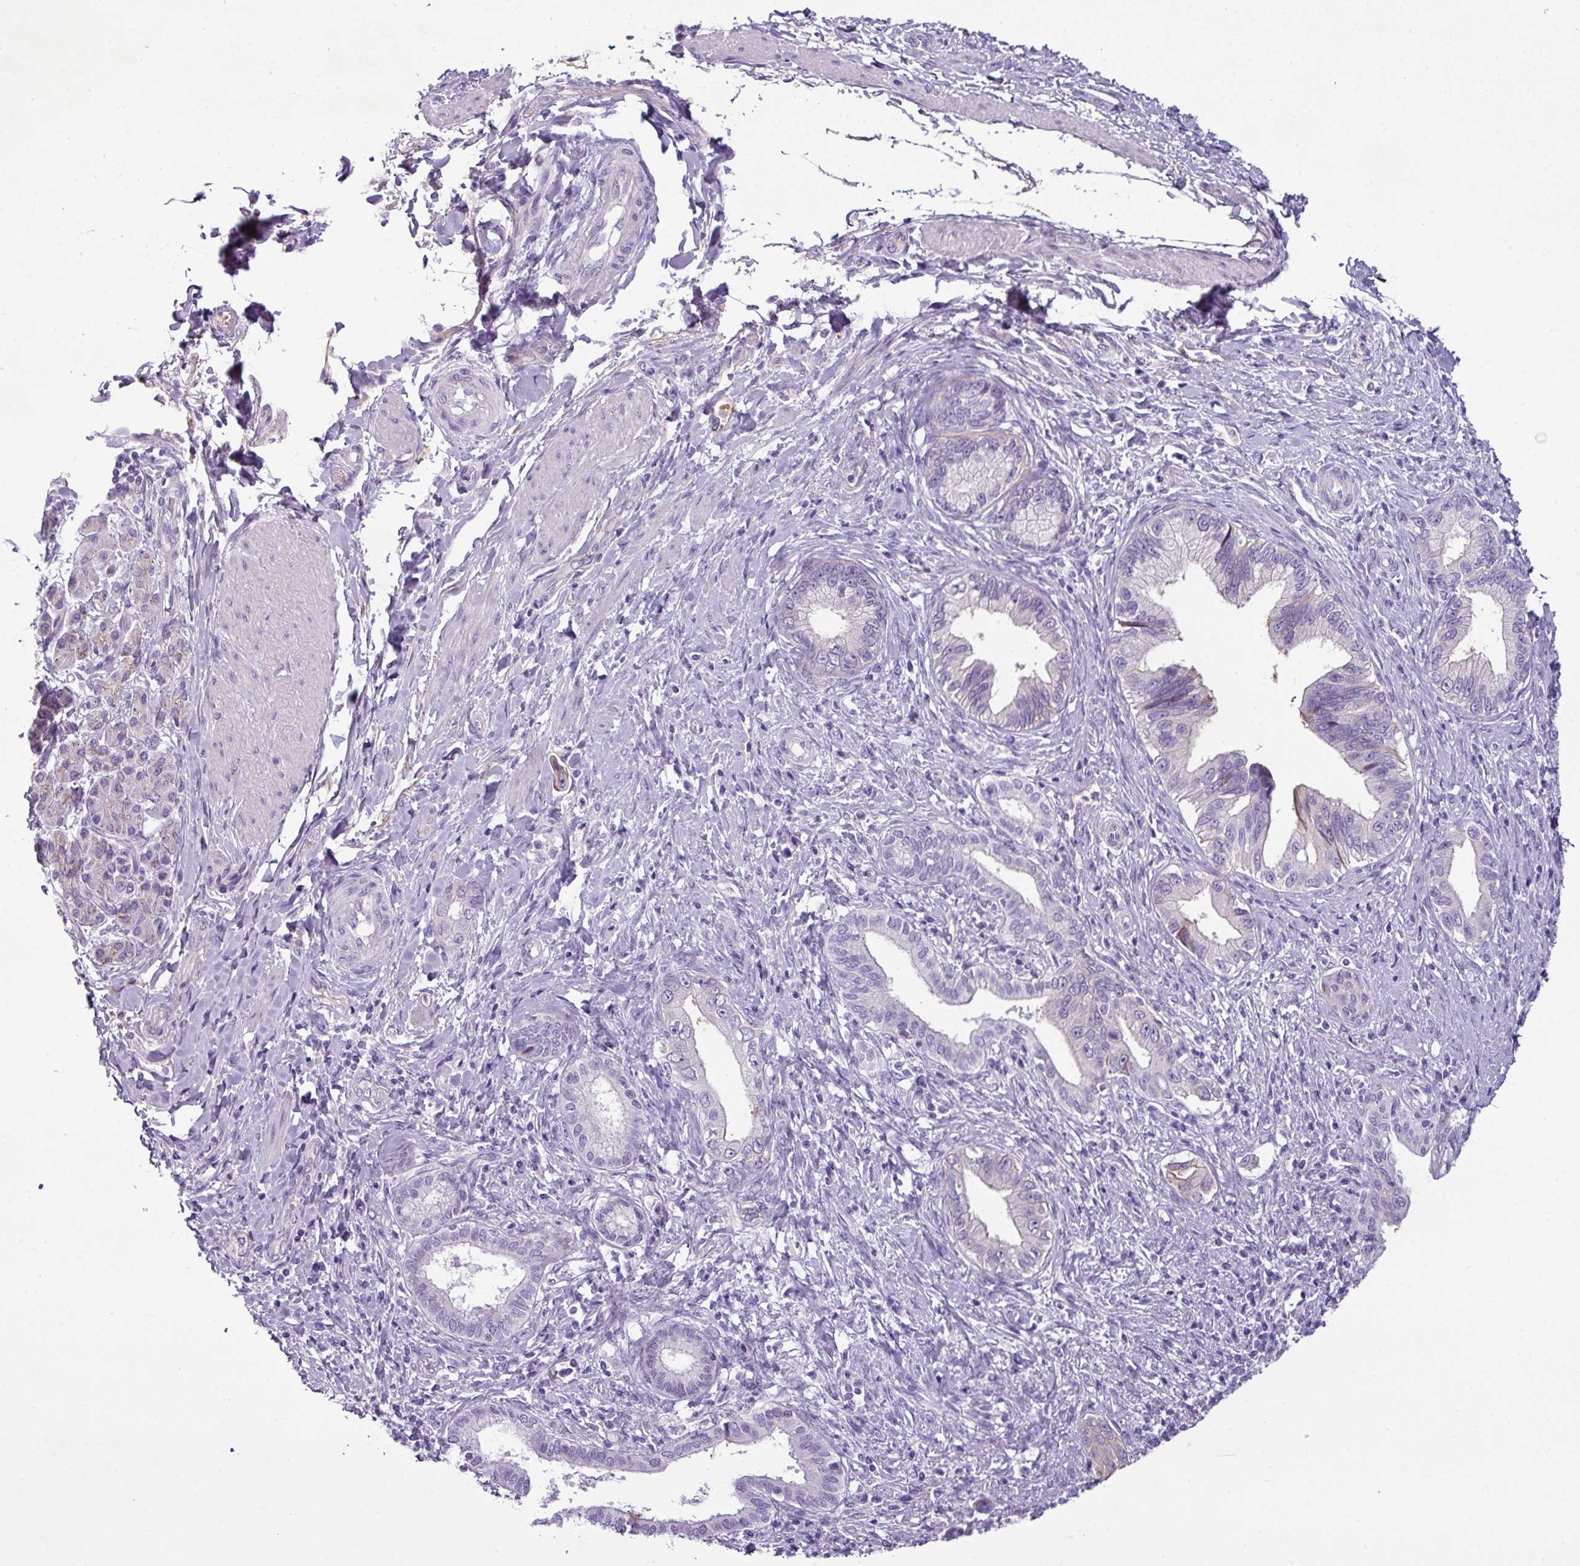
{"staining": {"intensity": "negative", "quantity": "none", "location": "none"}, "tissue": "pancreatic cancer", "cell_type": "Tumor cells", "image_type": "cancer", "snomed": [{"axis": "morphology", "description": "Adenocarcinoma, NOS"}, {"axis": "topography", "description": "Pancreas"}], "caption": "Immunohistochemistry (IHC) micrograph of neoplastic tissue: human adenocarcinoma (pancreatic) stained with DAB (3,3'-diaminobenzidine) displays no significant protein expression in tumor cells. The staining was performed using DAB to visualize the protein expression in brown, while the nuclei were stained in blue with hematoxylin (Magnification: 20x).", "gene": "TMEM178B", "patient": {"sex": "female", "age": 55}}